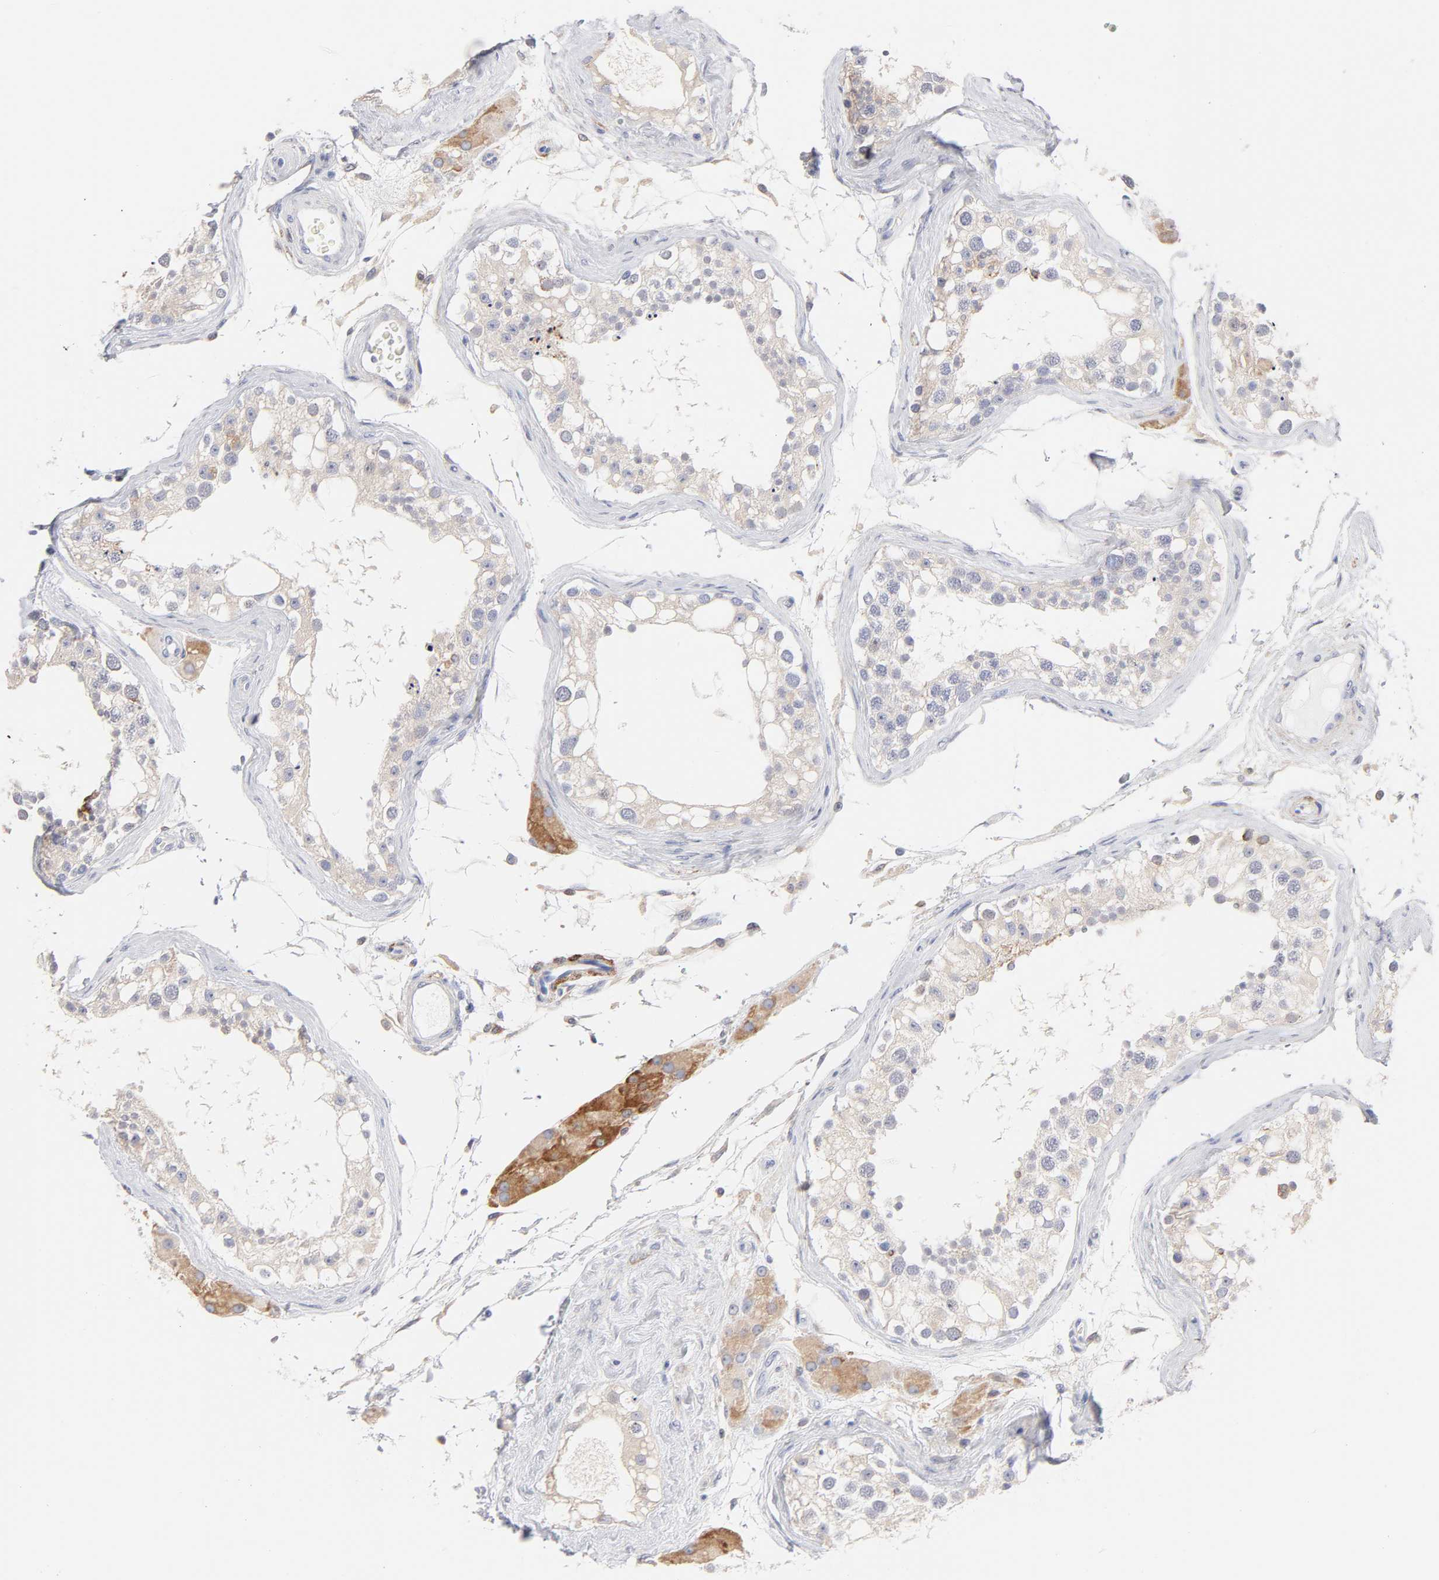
{"staining": {"intensity": "weak", "quantity": ">75%", "location": "cytoplasmic/membranous"}, "tissue": "testis", "cell_type": "Cells in seminiferous ducts", "image_type": "normal", "snomed": [{"axis": "morphology", "description": "Normal tissue, NOS"}, {"axis": "topography", "description": "Testis"}], "caption": "Immunohistochemical staining of benign testis displays low levels of weak cytoplasmic/membranous expression in approximately >75% of cells in seminiferous ducts. (DAB IHC, brown staining for protein, blue staining for nuclei).", "gene": "MID1", "patient": {"sex": "male", "age": 68}}